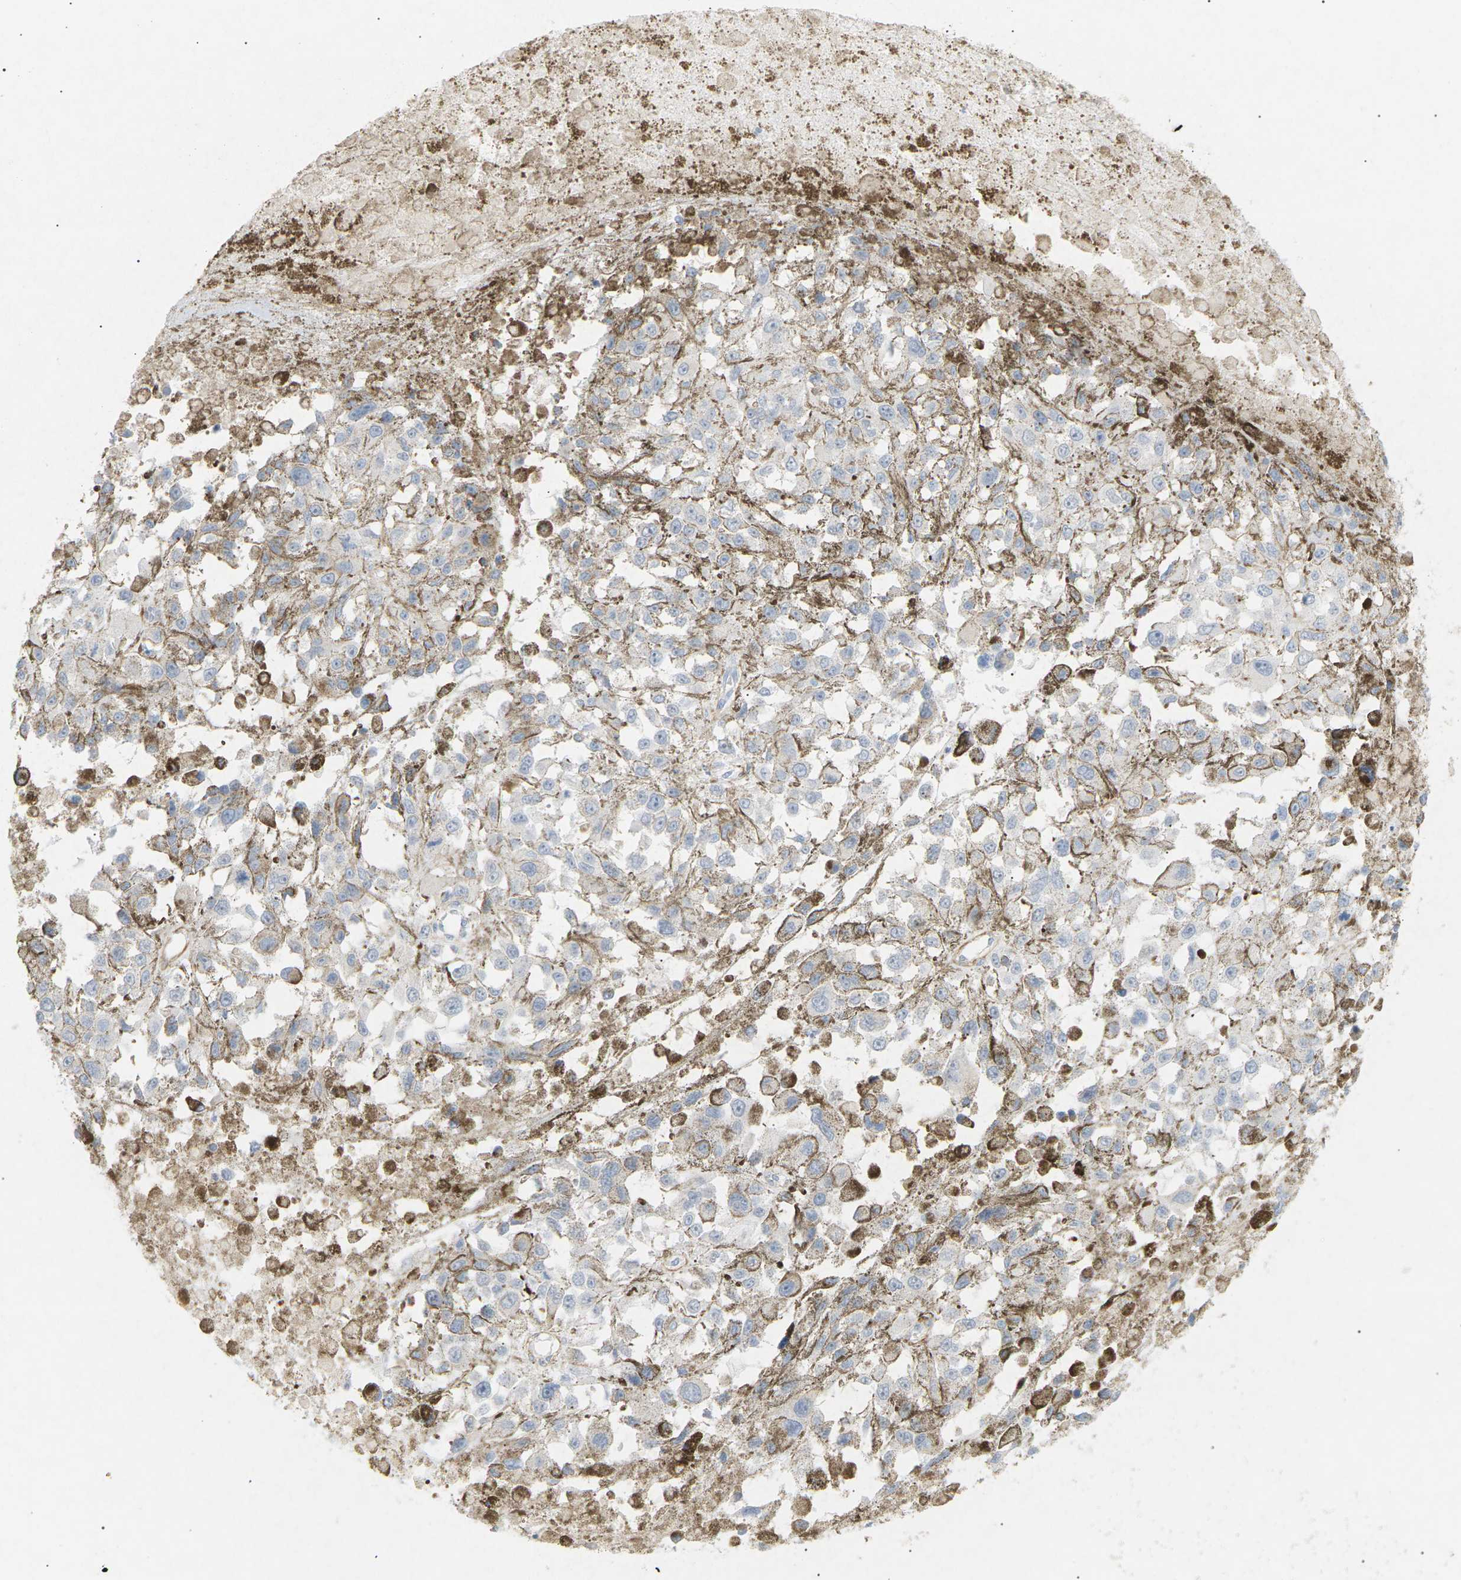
{"staining": {"intensity": "negative", "quantity": "none", "location": "none"}, "tissue": "melanoma", "cell_type": "Tumor cells", "image_type": "cancer", "snomed": [{"axis": "morphology", "description": "Malignant melanoma, Metastatic site"}, {"axis": "topography", "description": "Lymph node"}], "caption": "Immunohistochemistry (IHC) photomicrograph of neoplastic tissue: malignant melanoma (metastatic site) stained with DAB reveals no significant protein staining in tumor cells.", "gene": "LIME1", "patient": {"sex": "male", "age": 59}}